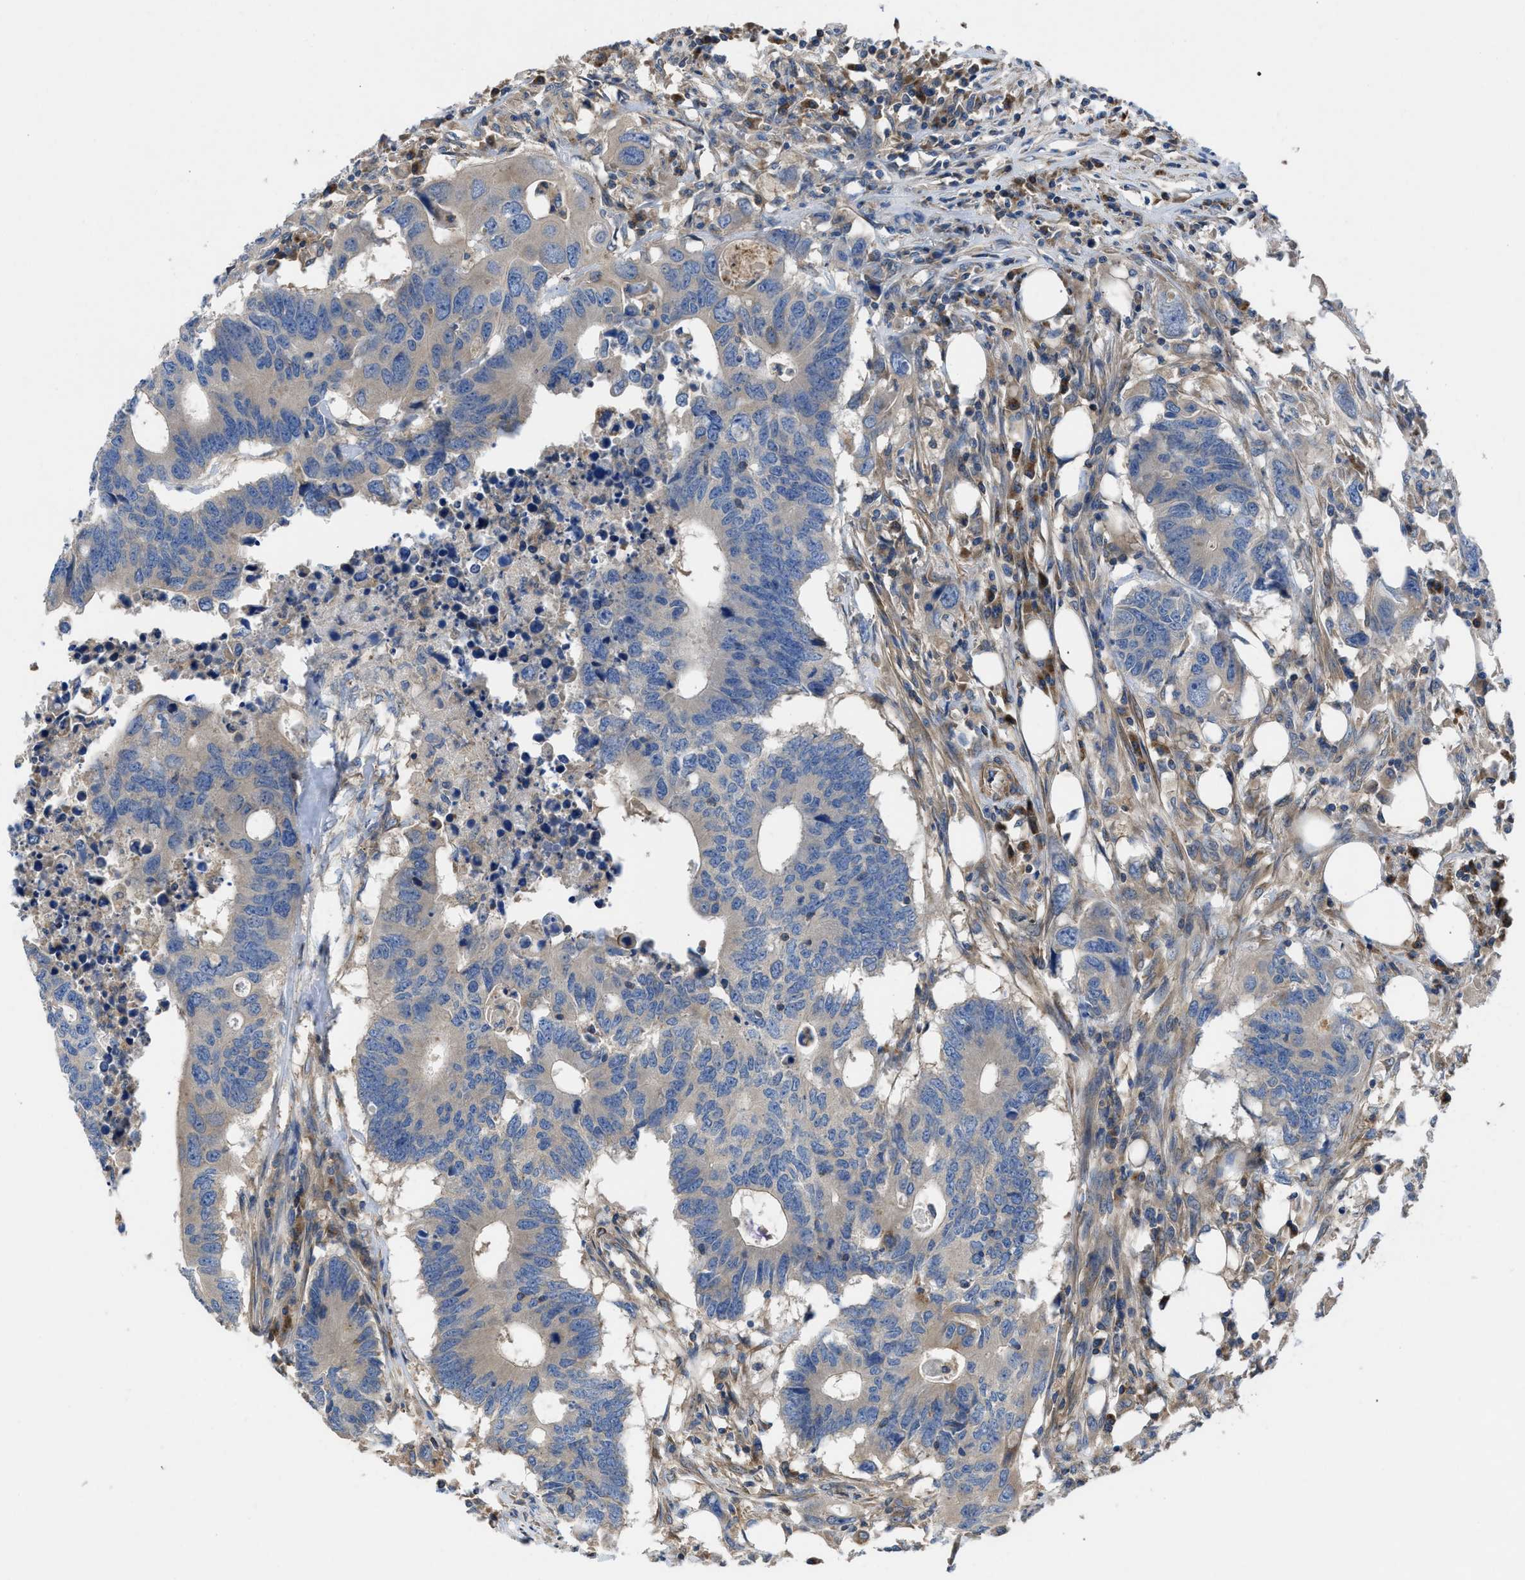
{"staining": {"intensity": "negative", "quantity": "none", "location": "none"}, "tissue": "colorectal cancer", "cell_type": "Tumor cells", "image_type": "cancer", "snomed": [{"axis": "morphology", "description": "Adenocarcinoma, NOS"}, {"axis": "topography", "description": "Colon"}], "caption": "This is an IHC photomicrograph of human colorectal cancer. There is no expression in tumor cells.", "gene": "CHKB", "patient": {"sex": "male", "age": 71}}